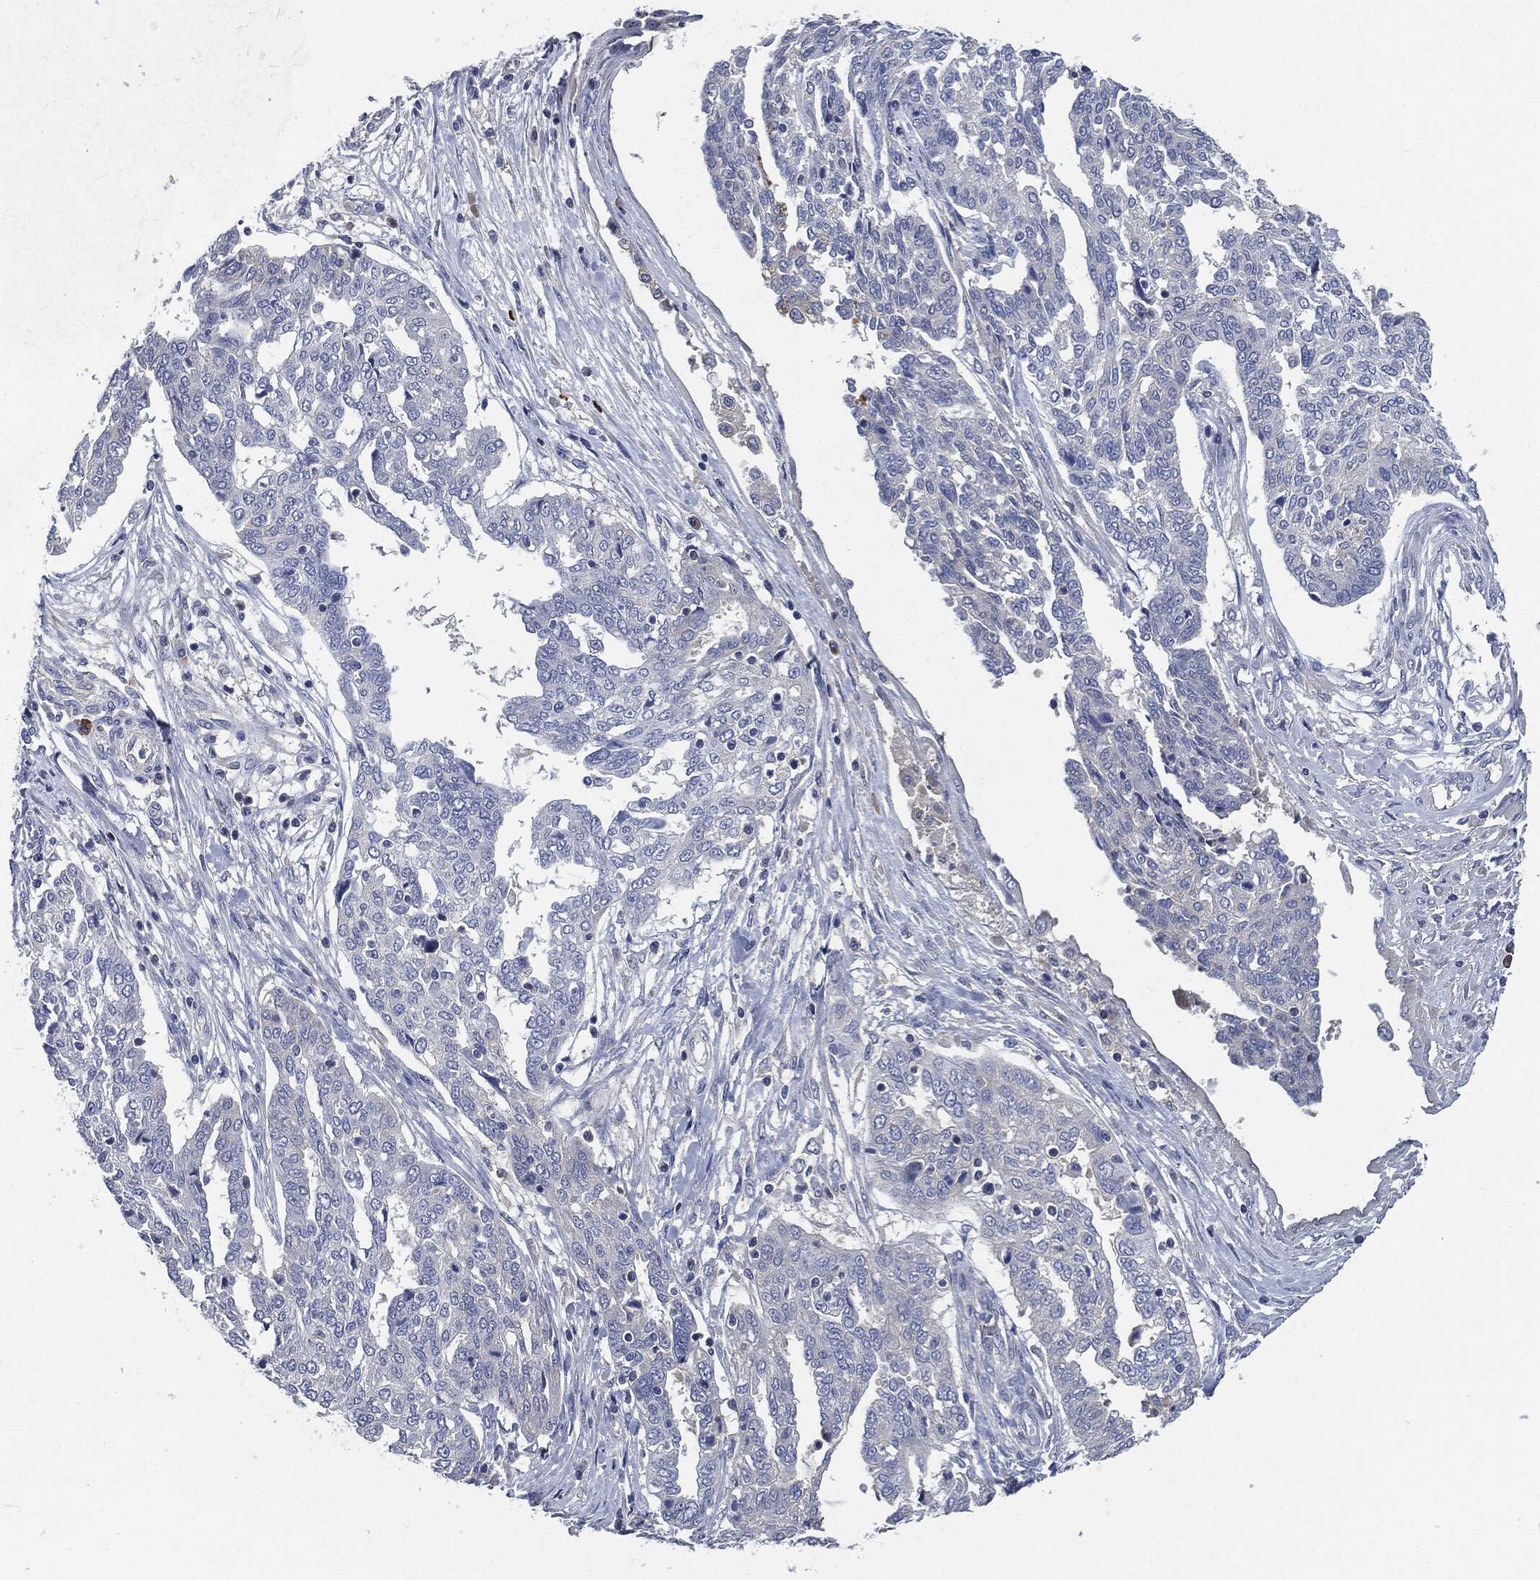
{"staining": {"intensity": "negative", "quantity": "none", "location": "none"}, "tissue": "ovarian cancer", "cell_type": "Tumor cells", "image_type": "cancer", "snomed": [{"axis": "morphology", "description": "Cystadenocarcinoma, serous, NOS"}, {"axis": "topography", "description": "Ovary"}], "caption": "Immunohistochemical staining of ovarian cancer (serous cystadenocarcinoma) reveals no significant positivity in tumor cells. (Brightfield microscopy of DAB IHC at high magnification).", "gene": "CD27", "patient": {"sex": "female", "age": 67}}